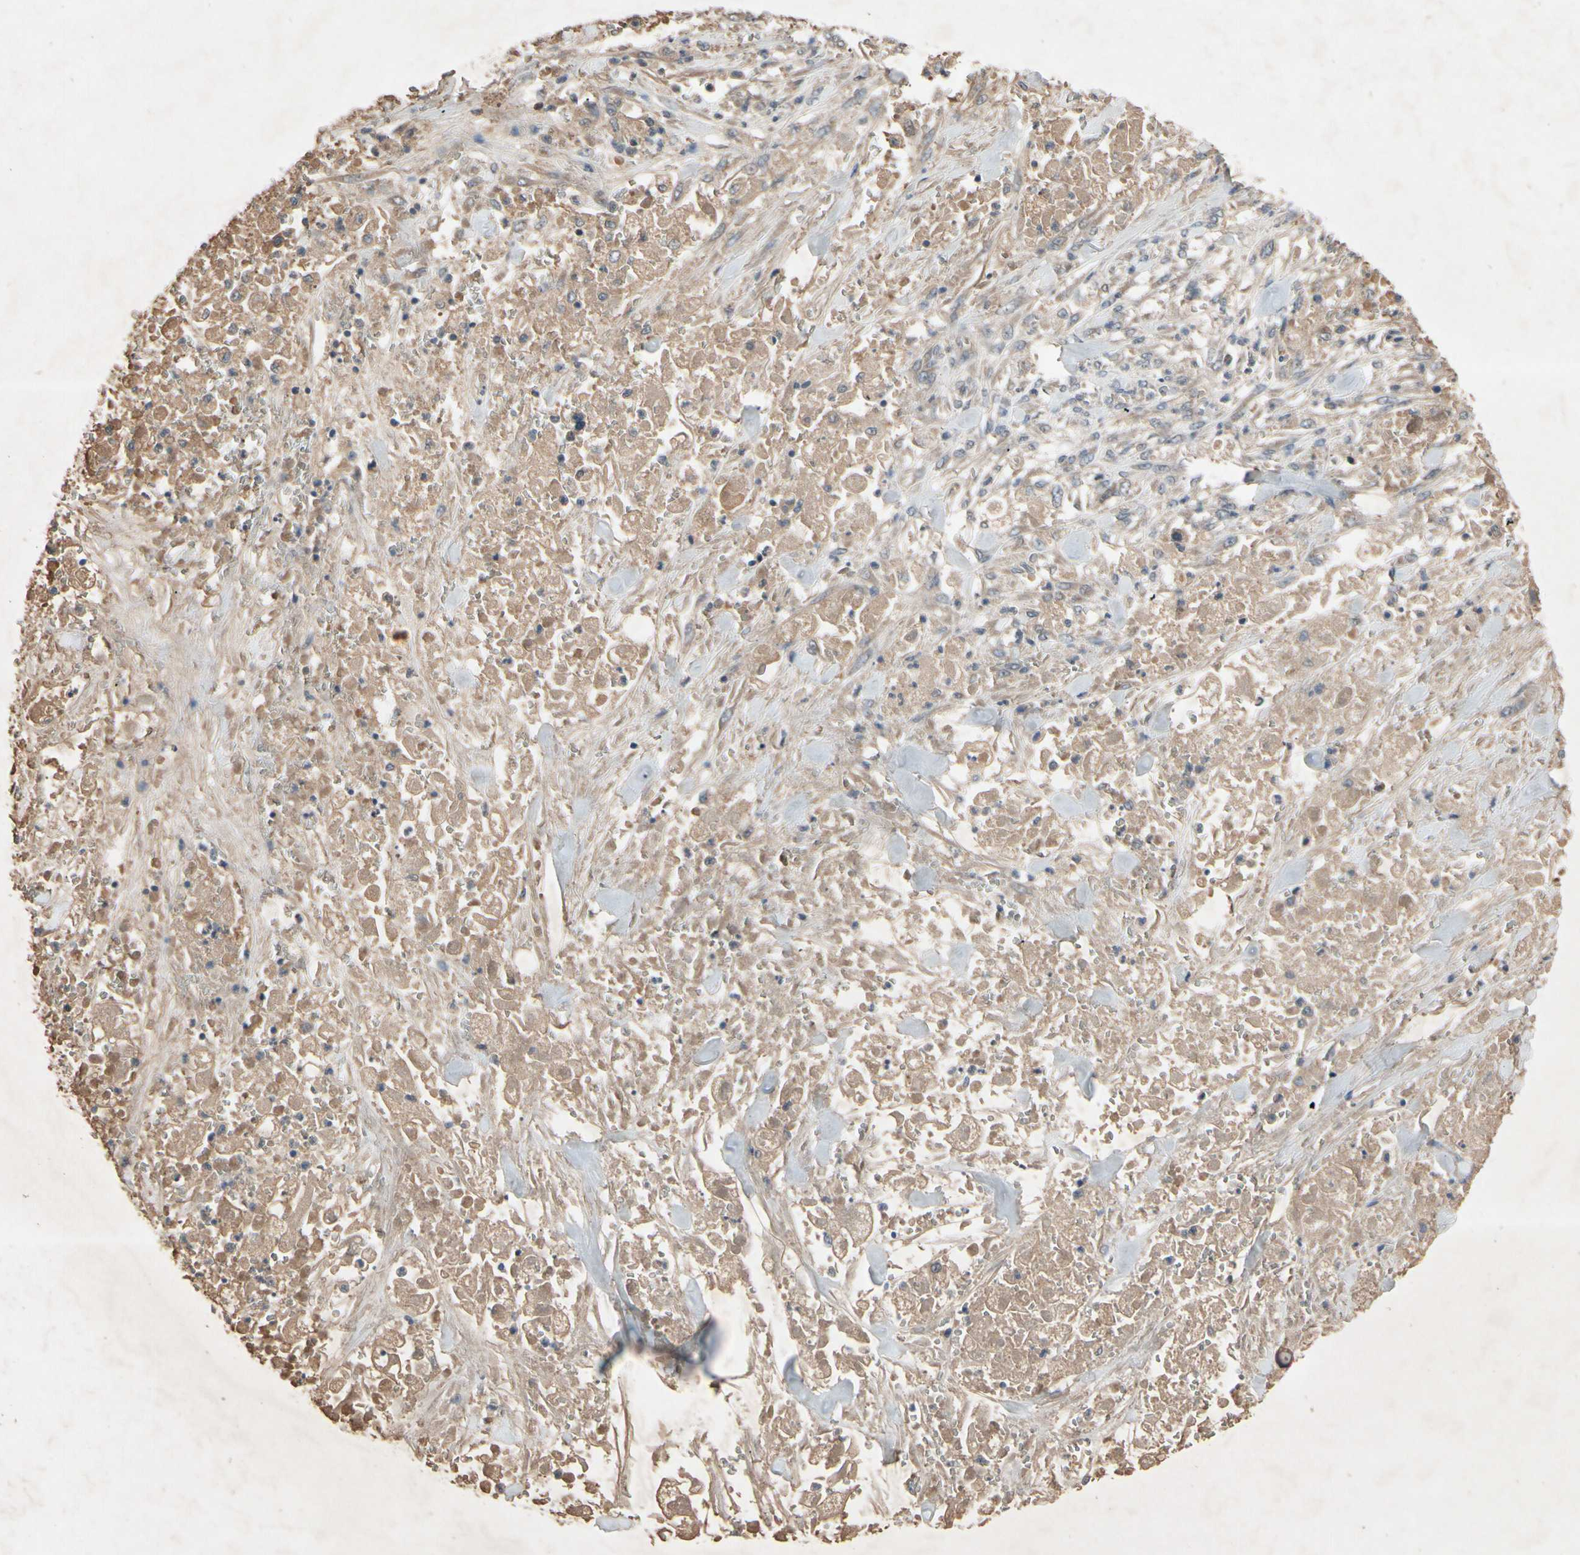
{"staining": {"intensity": "negative", "quantity": "none", "location": "none"}, "tissue": "stomach cancer", "cell_type": "Tumor cells", "image_type": "cancer", "snomed": [{"axis": "morphology", "description": "Adenocarcinoma, NOS"}, {"axis": "topography", "description": "Stomach"}], "caption": "Immunohistochemical staining of human stomach adenocarcinoma reveals no significant staining in tumor cells. Brightfield microscopy of immunohistochemistry stained with DAB (brown) and hematoxylin (blue), captured at high magnification.", "gene": "NSF", "patient": {"sex": "male", "age": 62}}